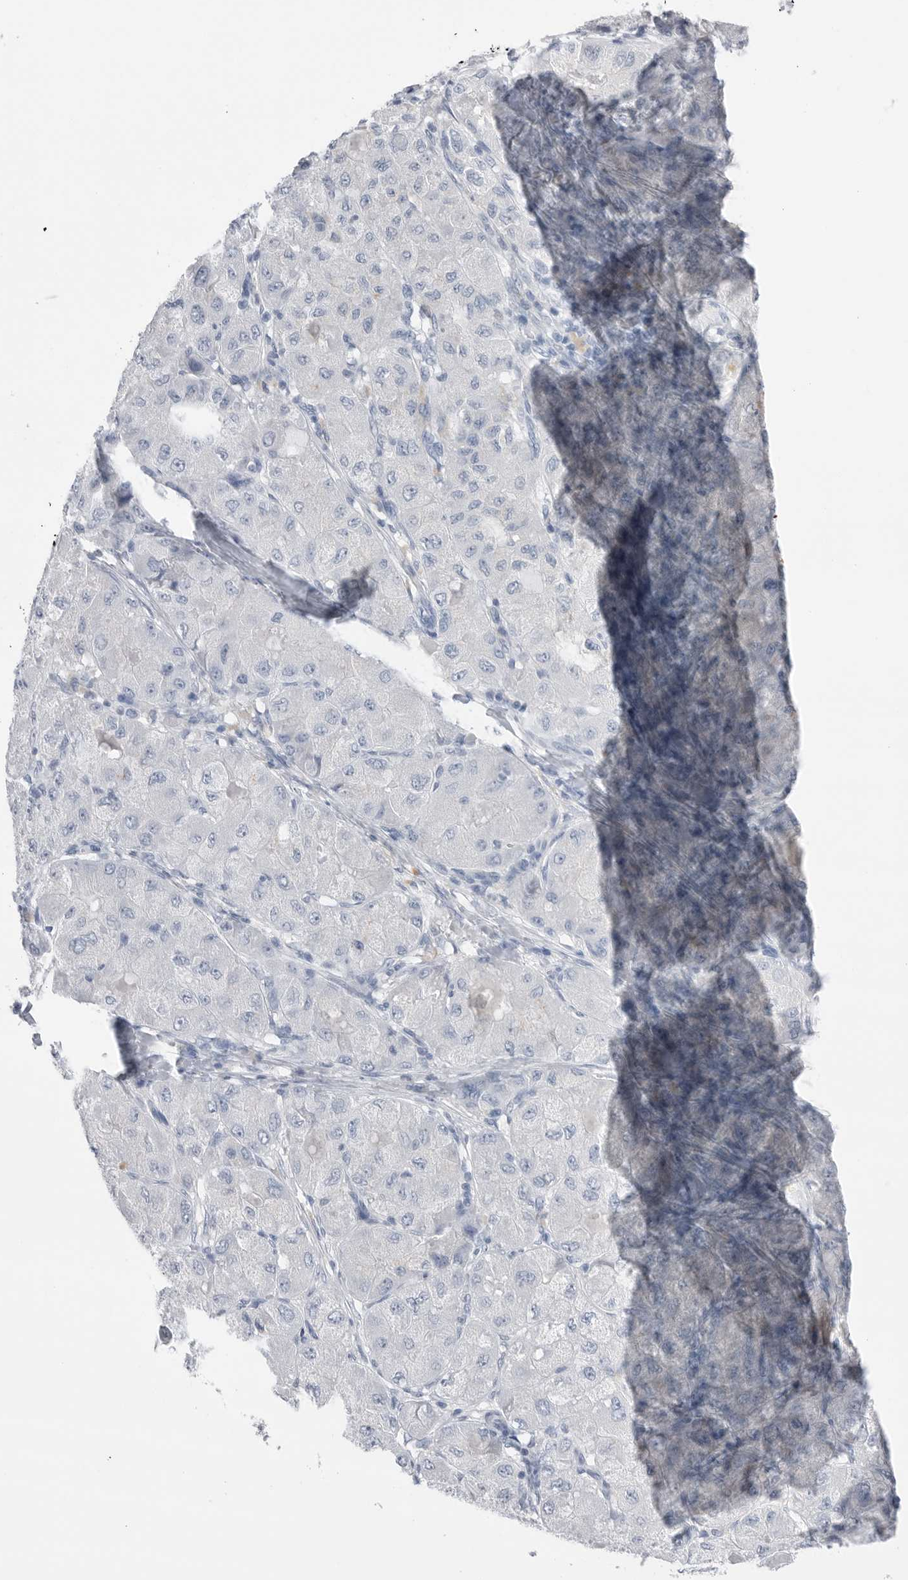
{"staining": {"intensity": "negative", "quantity": "none", "location": "none"}, "tissue": "liver cancer", "cell_type": "Tumor cells", "image_type": "cancer", "snomed": [{"axis": "morphology", "description": "Carcinoma, Hepatocellular, NOS"}, {"axis": "topography", "description": "Liver"}], "caption": "IHC of liver hepatocellular carcinoma demonstrates no expression in tumor cells.", "gene": "ABHD12", "patient": {"sex": "male", "age": 80}}